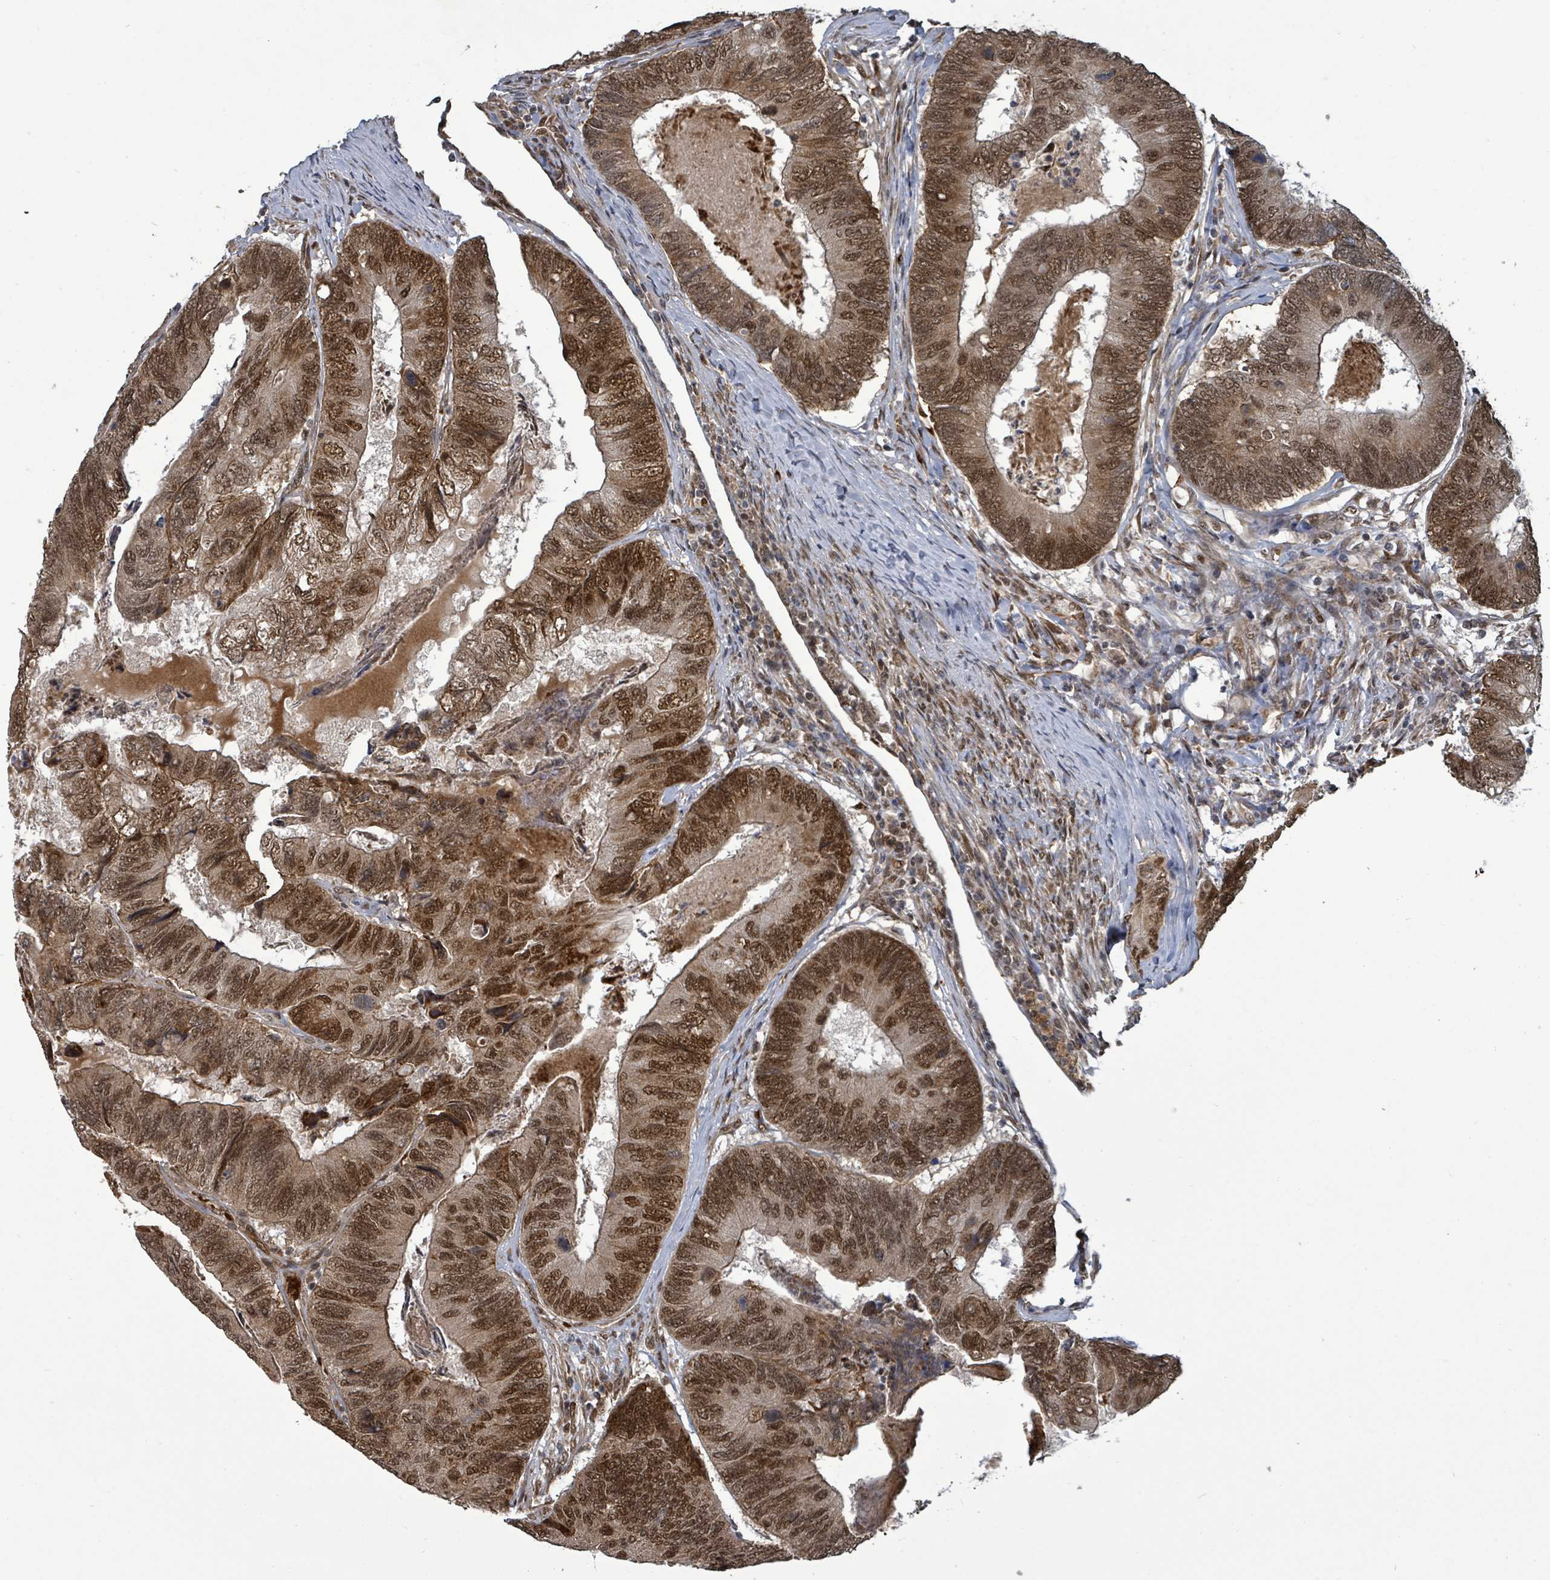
{"staining": {"intensity": "moderate", "quantity": ">75%", "location": "cytoplasmic/membranous,nuclear"}, "tissue": "colorectal cancer", "cell_type": "Tumor cells", "image_type": "cancer", "snomed": [{"axis": "morphology", "description": "Adenocarcinoma, NOS"}, {"axis": "topography", "description": "Colon"}], "caption": "A micrograph showing moderate cytoplasmic/membranous and nuclear expression in approximately >75% of tumor cells in colorectal cancer (adenocarcinoma), as visualized by brown immunohistochemical staining.", "gene": "PATZ1", "patient": {"sex": "female", "age": 67}}